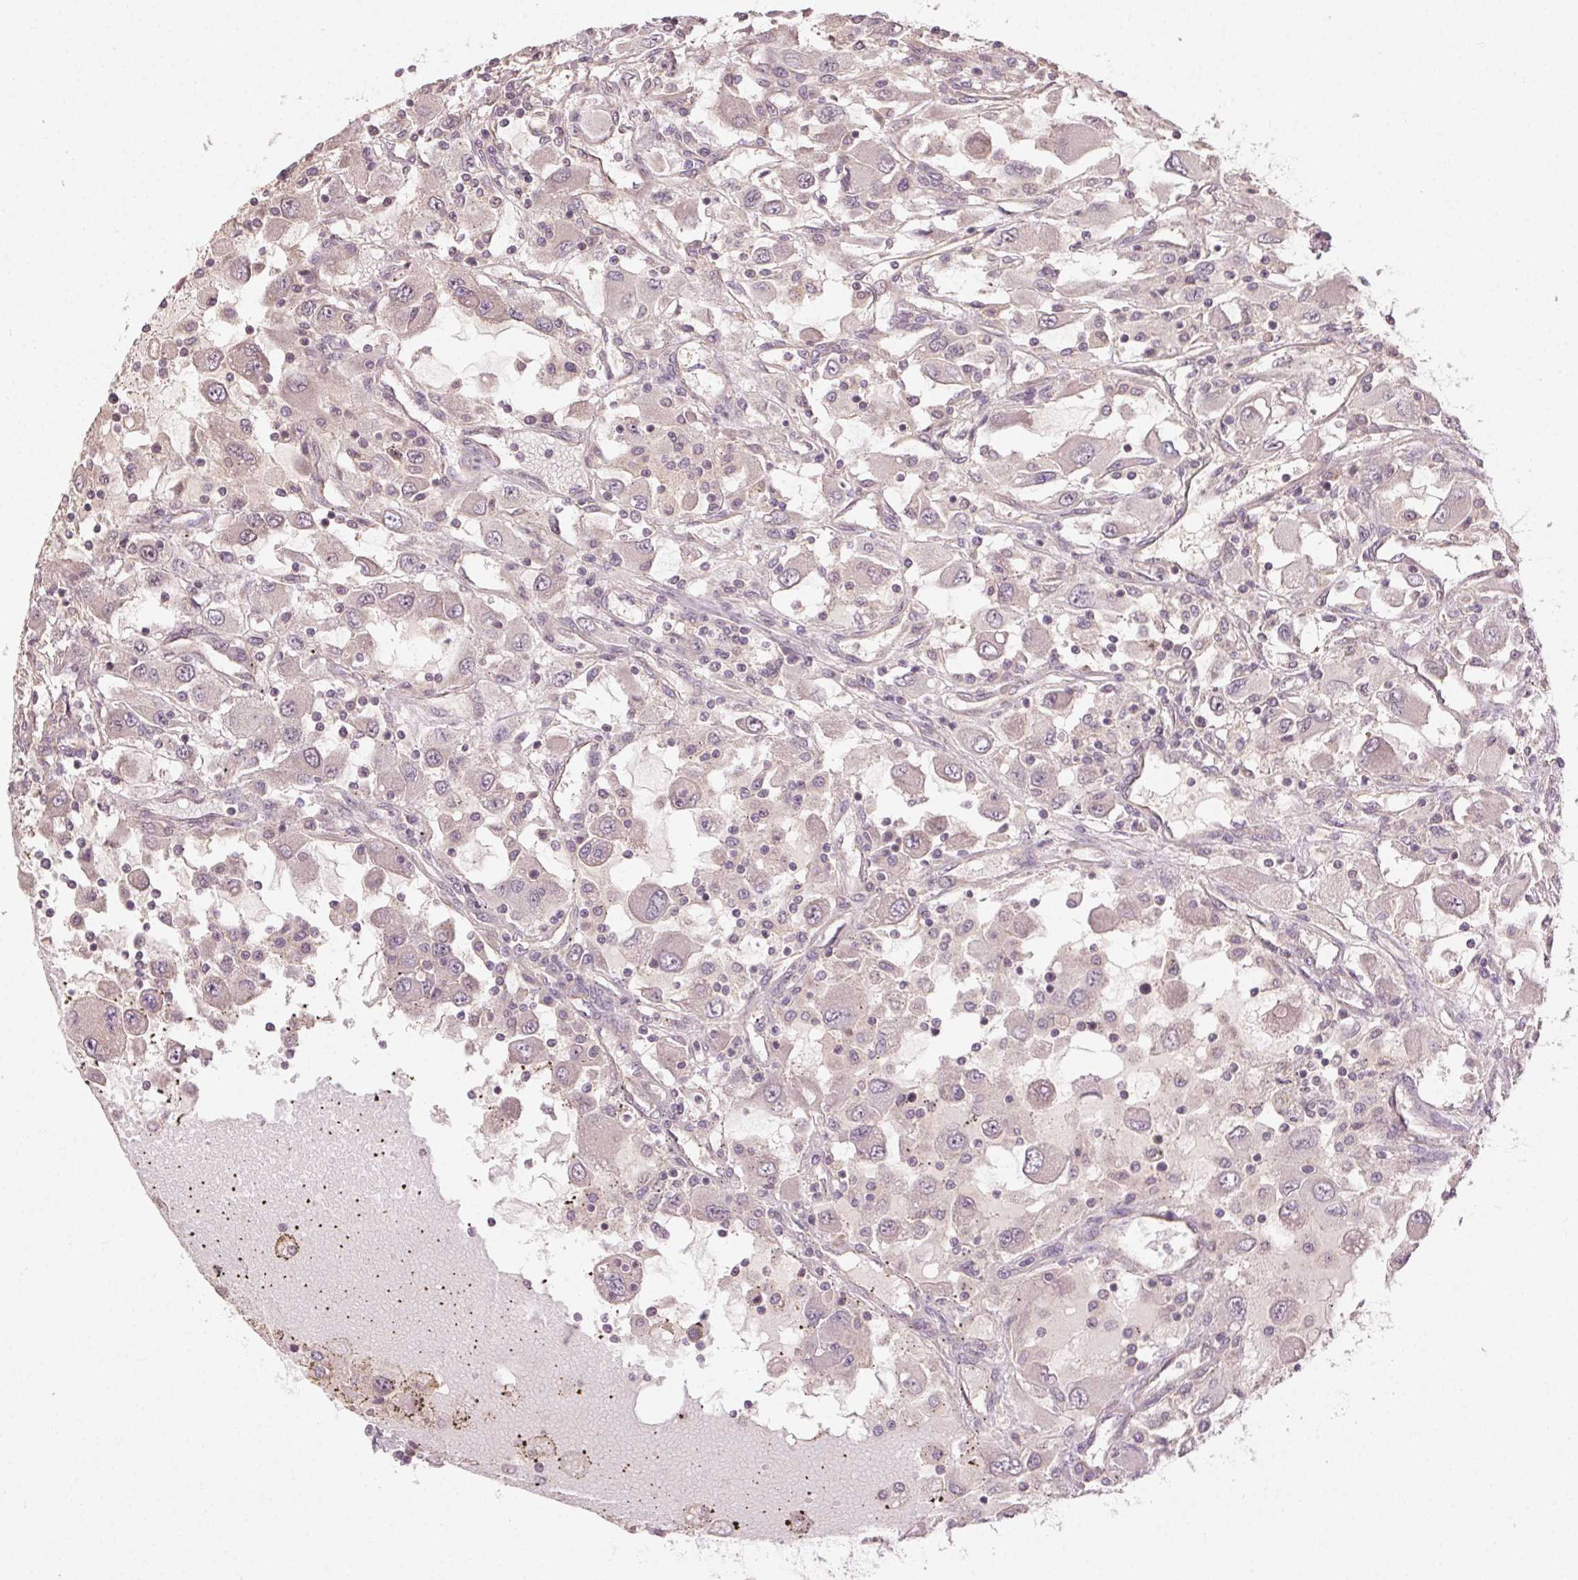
{"staining": {"intensity": "weak", "quantity": "<25%", "location": "cytoplasmic/membranous"}, "tissue": "renal cancer", "cell_type": "Tumor cells", "image_type": "cancer", "snomed": [{"axis": "morphology", "description": "Adenocarcinoma, NOS"}, {"axis": "topography", "description": "Kidney"}], "caption": "A histopathology image of human adenocarcinoma (renal) is negative for staining in tumor cells.", "gene": "ATP1B3", "patient": {"sex": "female", "age": 67}}